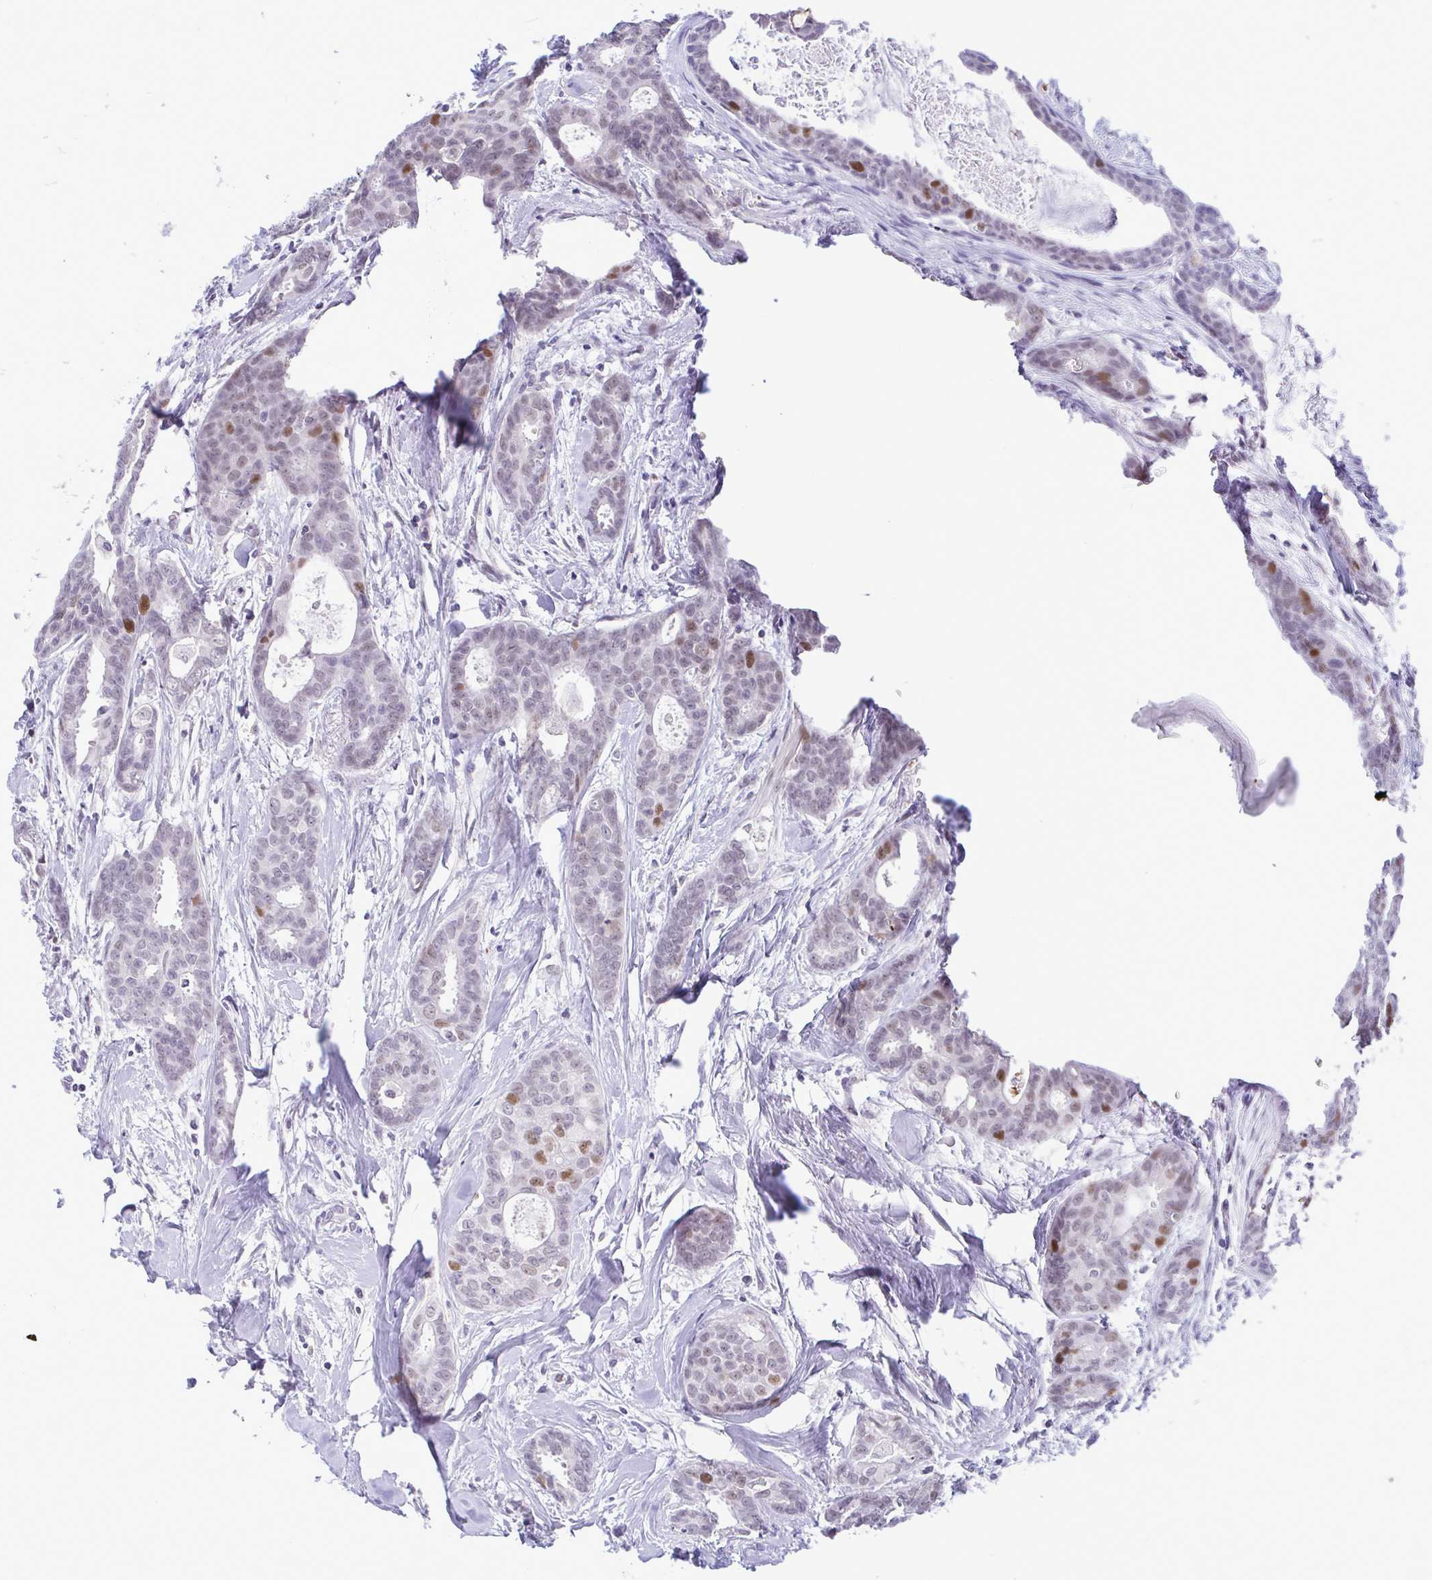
{"staining": {"intensity": "moderate", "quantity": "<25%", "location": "nuclear"}, "tissue": "breast cancer", "cell_type": "Tumor cells", "image_type": "cancer", "snomed": [{"axis": "morphology", "description": "Duct carcinoma"}, {"axis": "topography", "description": "Breast"}], "caption": "About <25% of tumor cells in breast invasive ductal carcinoma show moderate nuclear protein expression as visualized by brown immunohistochemical staining.", "gene": "TIPIN", "patient": {"sex": "female", "age": 45}}